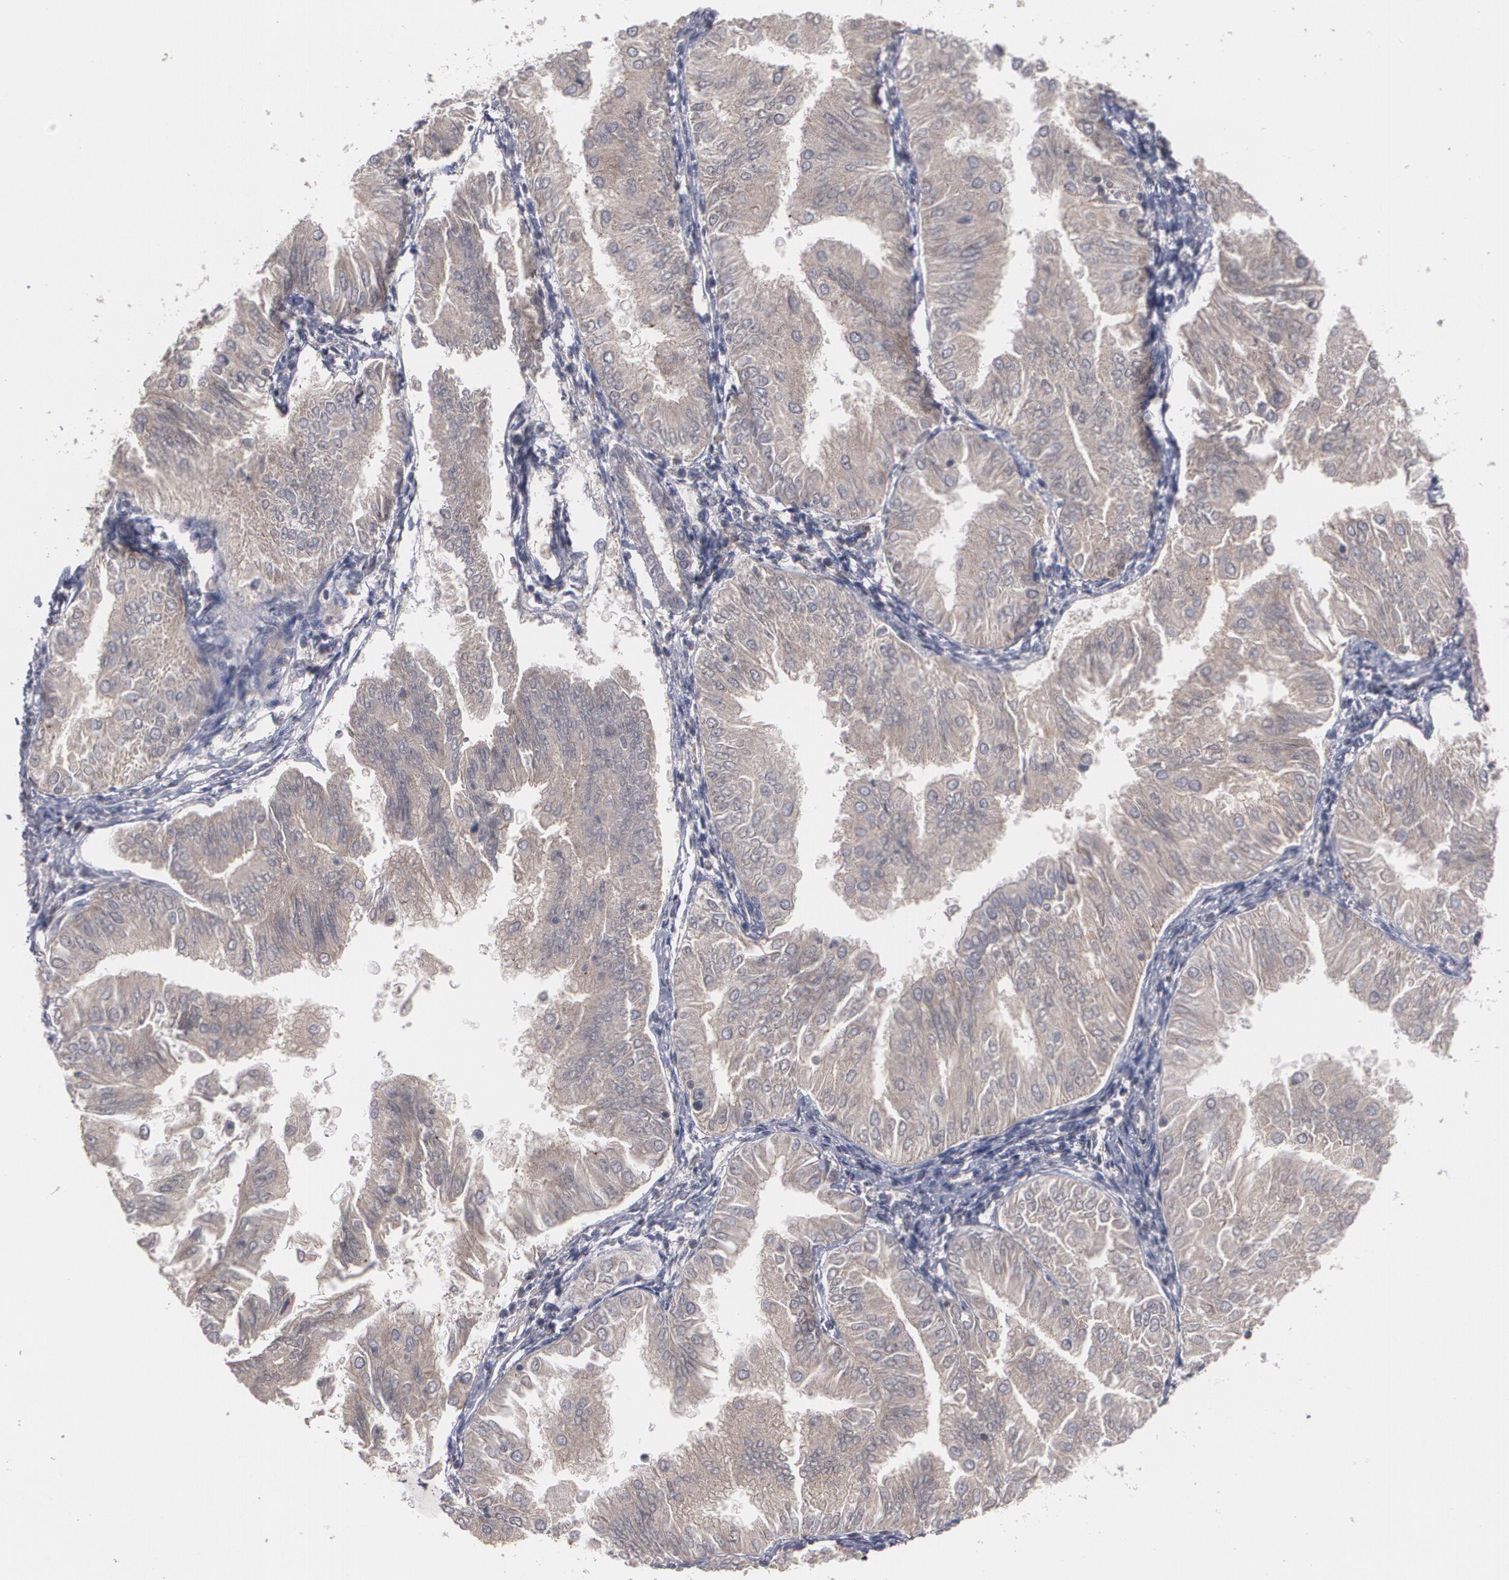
{"staining": {"intensity": "moderate", "quantity": ">75%", "location": "cytoplasmic/membranous"}, "tissue": "endometrial cancer", "cell_type": "Tumor cells", "image_type": "cancer", "snomed": [{"axis": "morphology", "description": "Adenocarcinoma, NOS"}, {"axis": "topography", "description": "Endometrium"}], "caption": "A photomicrograph of endometrial adenocarcinoma stained for a protein exhibits moderate cytoplasmic/membranous brown staining in tumor cells.", "gene": "ARF6", "patient": {"sex": "female", "age": 53}}